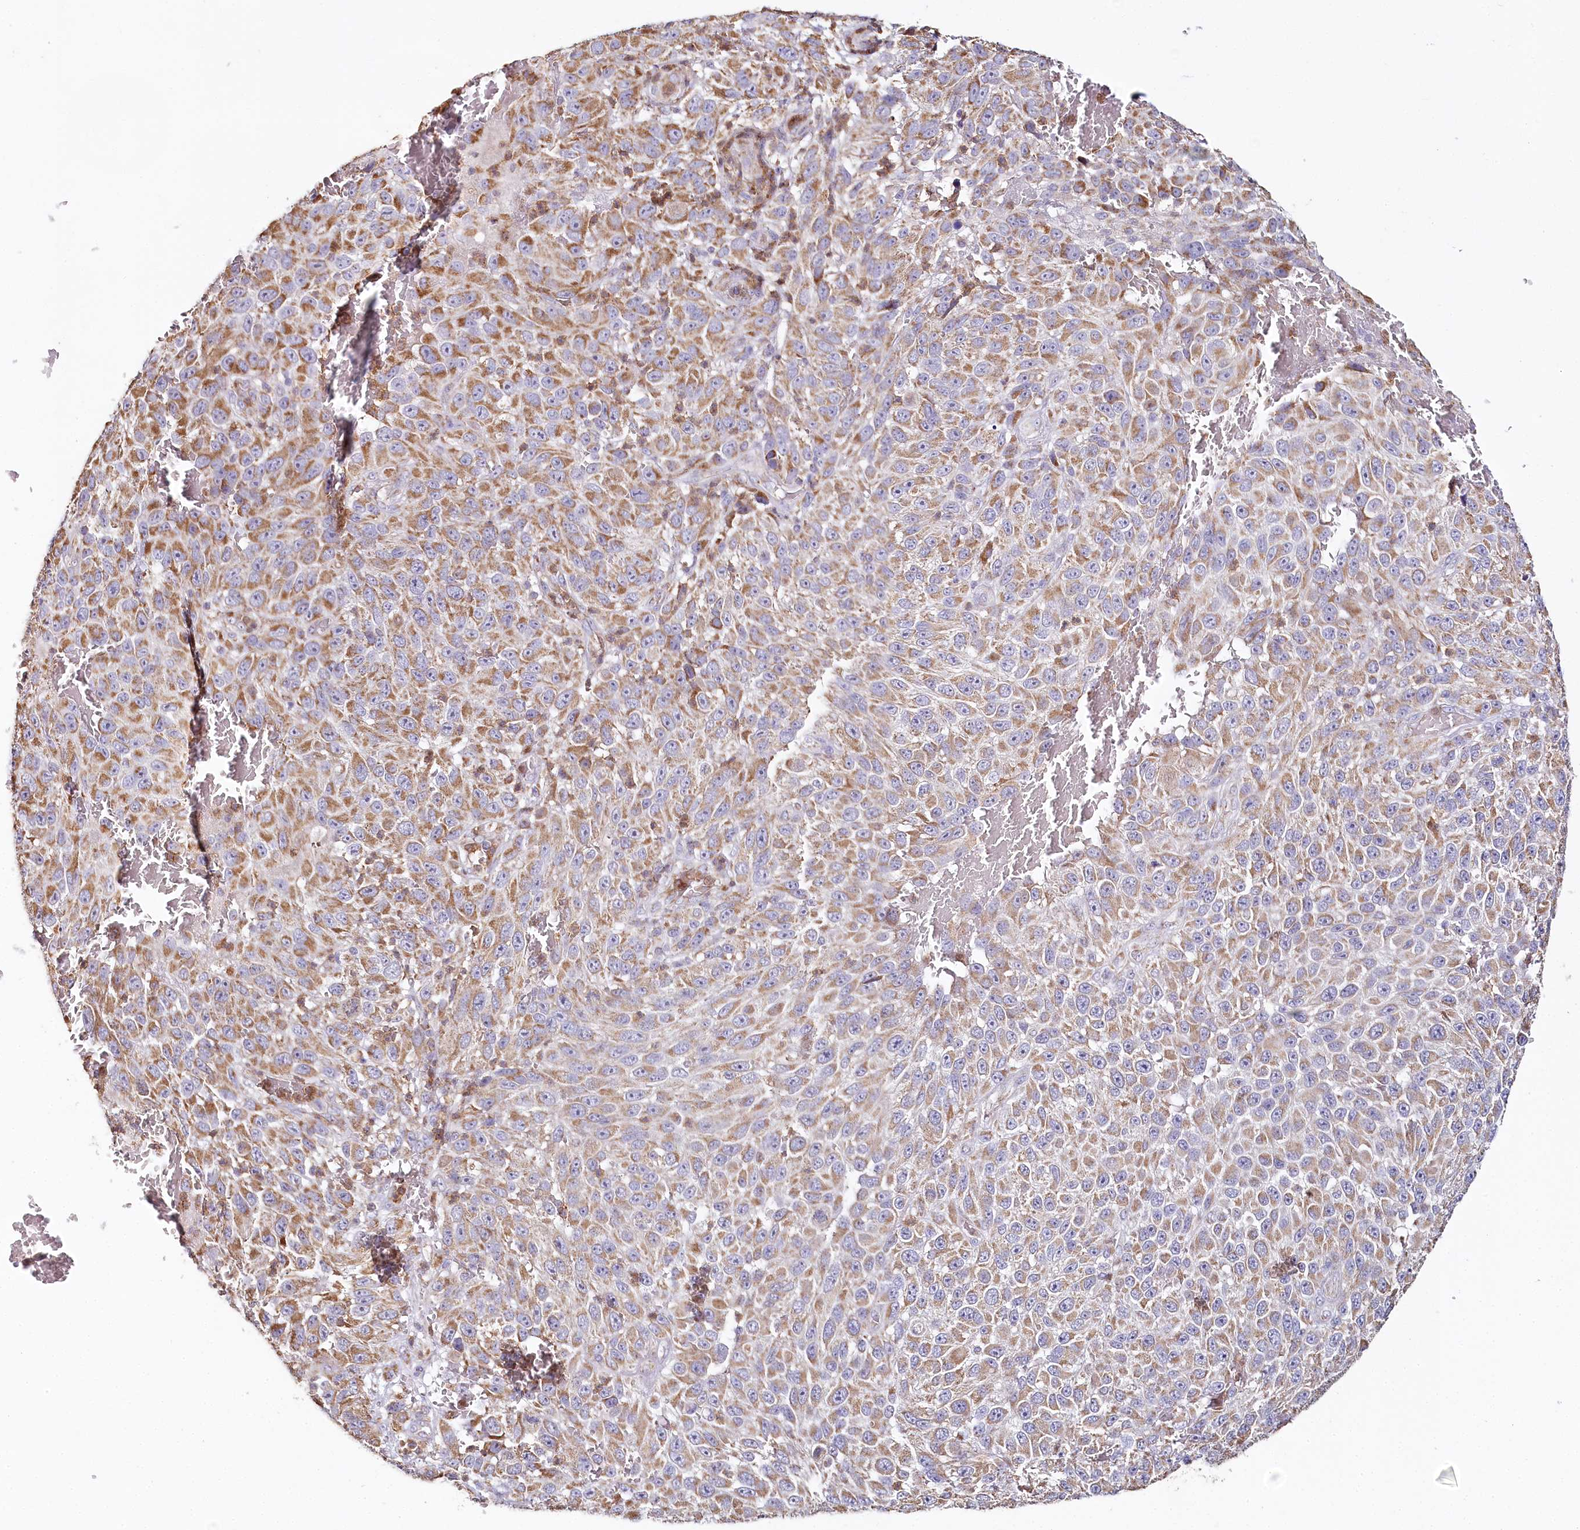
{"staining": {"intensity": "moderate", "quantity": ">75%", "location": "cytoplasmic/membranous"}, "tissue": "melanoma", "cell_type": "Tumor cells", "image_type": "cancer", "snomed": [{"axis": "morphology", "description": "Malignant melanoma, NOS"}, {"axis": "topography", "description": "Skin"}], "caption": "Malignant melanoma stained with a brown dye shows moderate cytoplasmic/membranous positive positivity in about >75% of tumor cells.", "gene": "MMP25", "patient": {"sex": "female", "age": 96}}